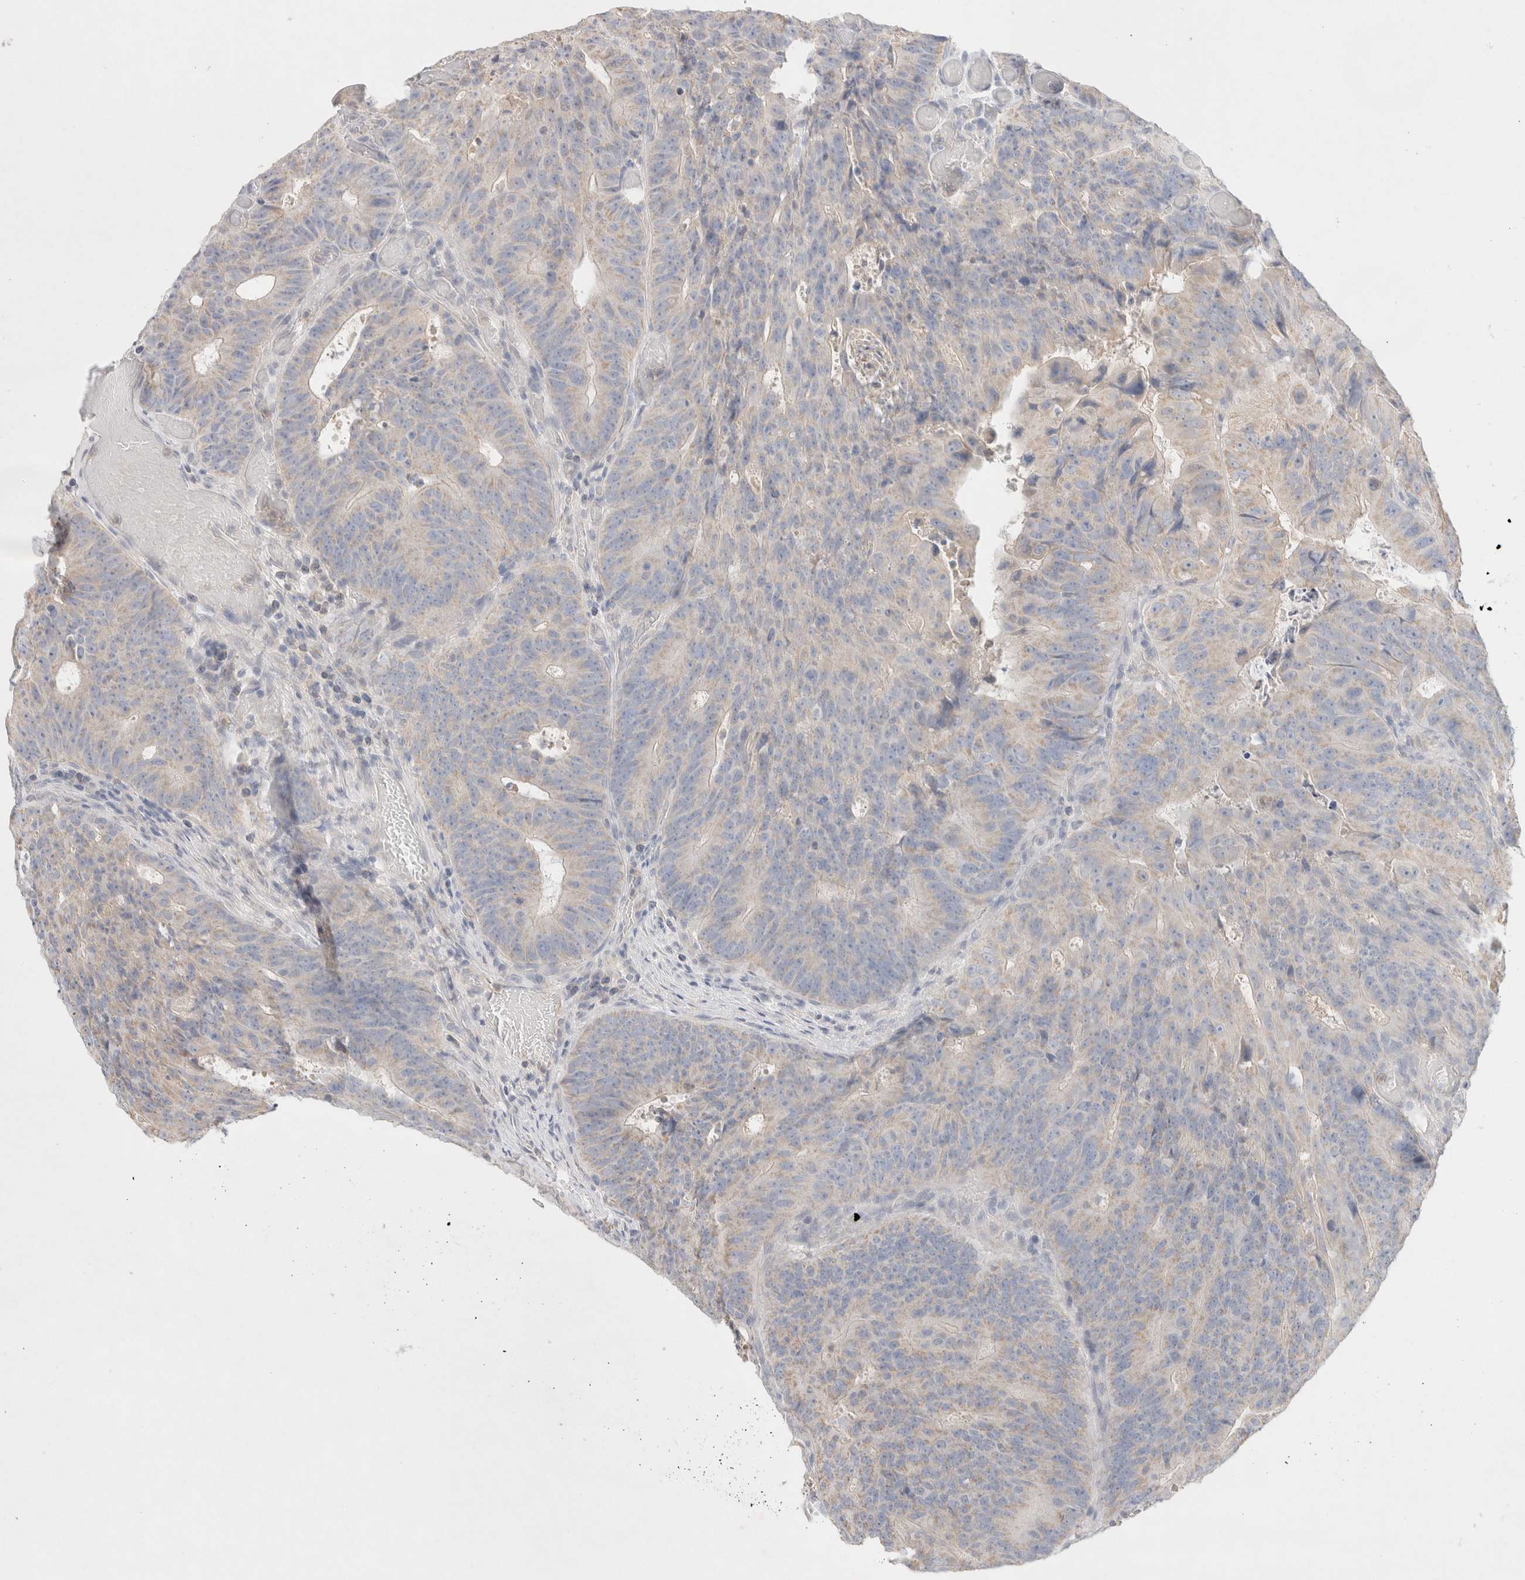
{"staining": {"intensity": "weak", "quantity": "<25%", "location": "cytoplasmic/membranous"}, "tissue": "colorectal cancer", "cell_type": "Tumor cells", "image_type": "cancer", "snomed": [{"axis": "morphology", "description": "Adenocarcinoma, NOS"}, {"axis": "topography", "description": "Colon"}], "caption": "Photomicrograph shows no protein positivity in tumor cells of colorectal cancer (adenocarcinoma) tissue.", "gene": "MPP2", "patient": {"sex": "male", "age": 87}}